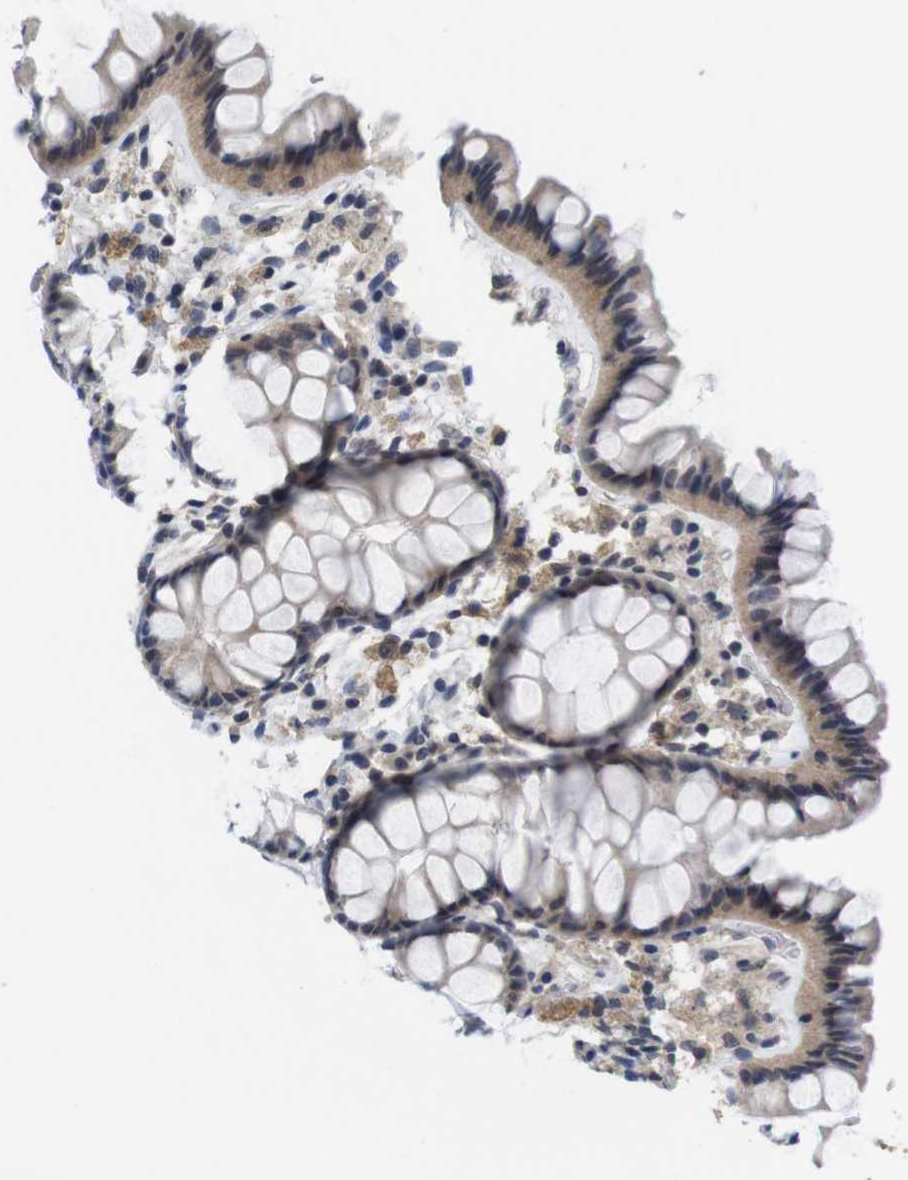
{"staining": {"intensity": "weak", "quantity": ">75%", "location": "cytoplasmic/membranous"}, "tissue": "colon", "cell_type": "Endothelial cells", "image_type": "normal", "snomed": [{"axis": "morphology", "description": "Normal tissue, NOS"}, {"axis": "topography", "description": "Colon"}], "caption": "Immunohistochemical staining of unremarkable human colon displays weak cytoplasmic/membranous protein expression in approximately >75% of endothelial cells.", "gene": "SKP2", "patient": {"sex": "female", "age": 55}}